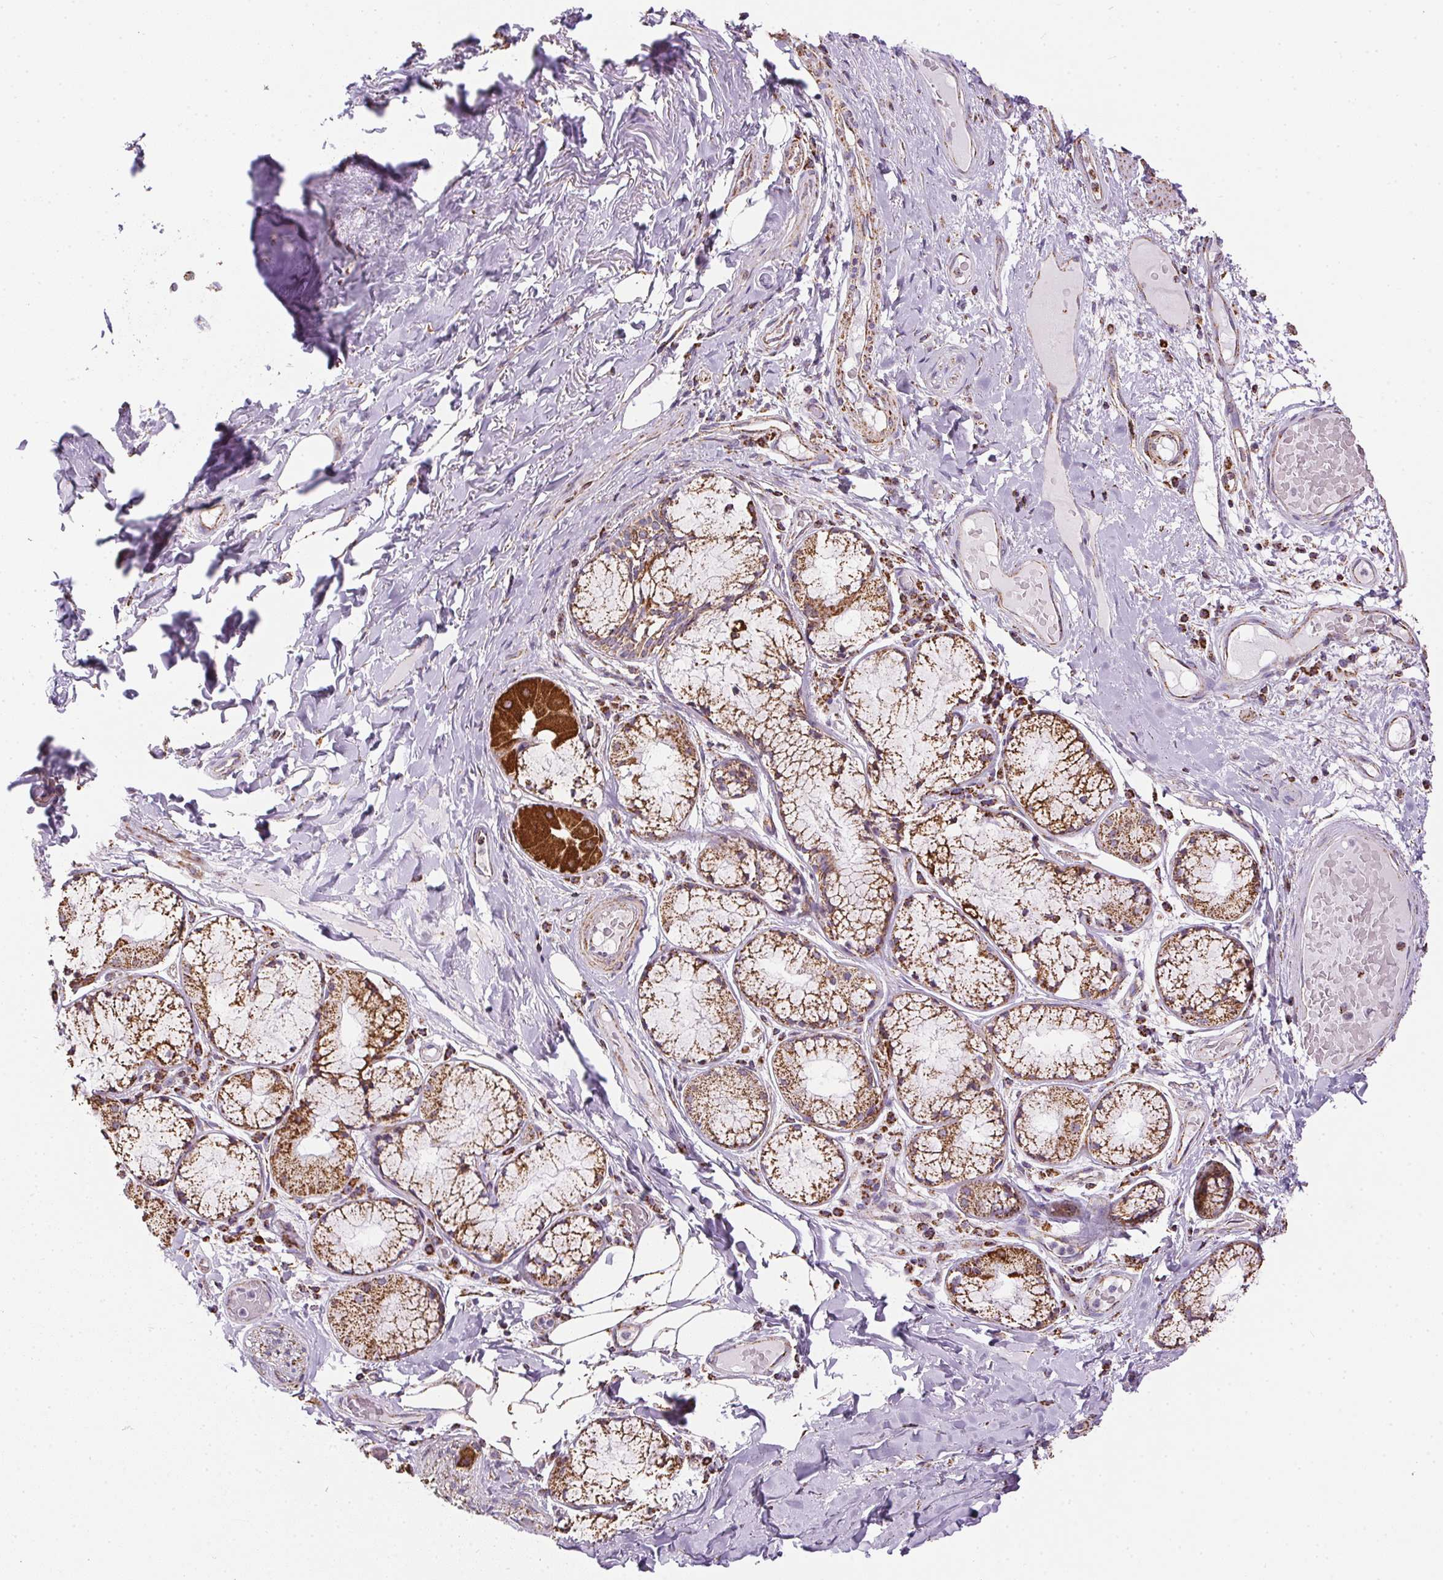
{"staining": {"intensity": "moderate", "quantity": "25%-75%", "location": "cytoplasmic/membranous"}, "tissue": "adipose tissue", "cell_type": "Adipocytes", "image_type": "normal", "snomed": [{"axis": "morphology", "description": "Normal tissue, NOS"}, {"axis": "topography", "description": "Cartilage tissue"}, {"axis": "topography", "description": "Bronchus"}], "caption": "IHC histopathology image of unremarkable adipose tissue: human adipose tissue stained using IHC displays medium levels of moderate protein expression localized specifically in the cytoplasmic/membranous of adipocytes, appearing as a cytoplasmic/membranous brown color.", "gene": "MAPK11", "patient": {"sex": "male", "age": 64}}